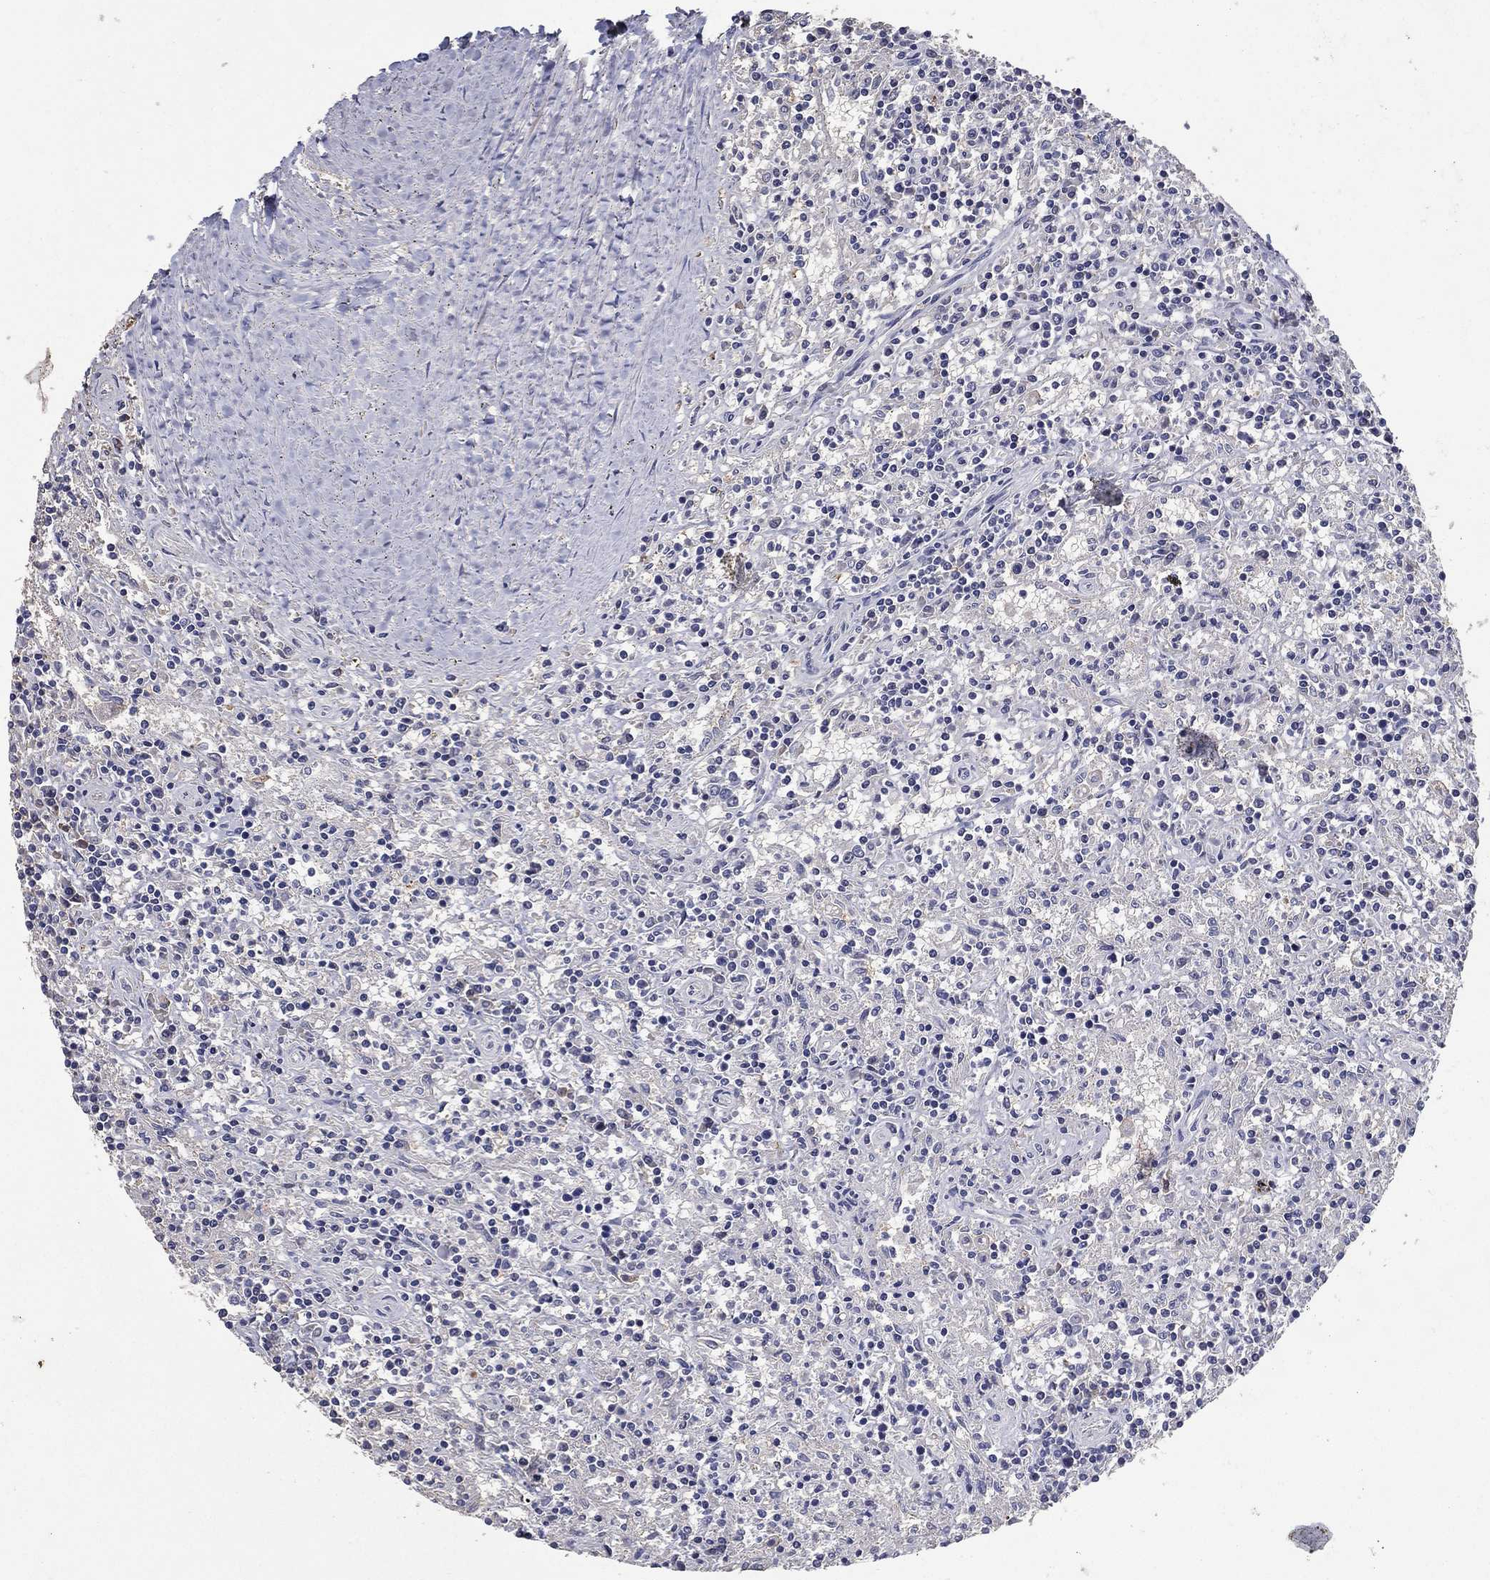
{"staining": {"intensity": "negative", "quantity": "none", "location": "none"}, "tissue": "lymphoma", "cell_type": "Tumor cells", "image_type": "cancer", "snomed": [{"axis": "morphology", "description": "Malignant lymphoma, non-Hodgkin's type, Low grade"}, {"axis": "topography", "description": "Spleen"}], "caption": "An immunohistochemistry micrograph of malignant lymphoma, non-Hodgkin's type (low-grade) is shown. There is no staining in tumor cells of malignant lymphoma, non-Hodgkin's type (low-grade).", "gene": "EFNA1", "patient": {"sex": "male", "age": 62}}